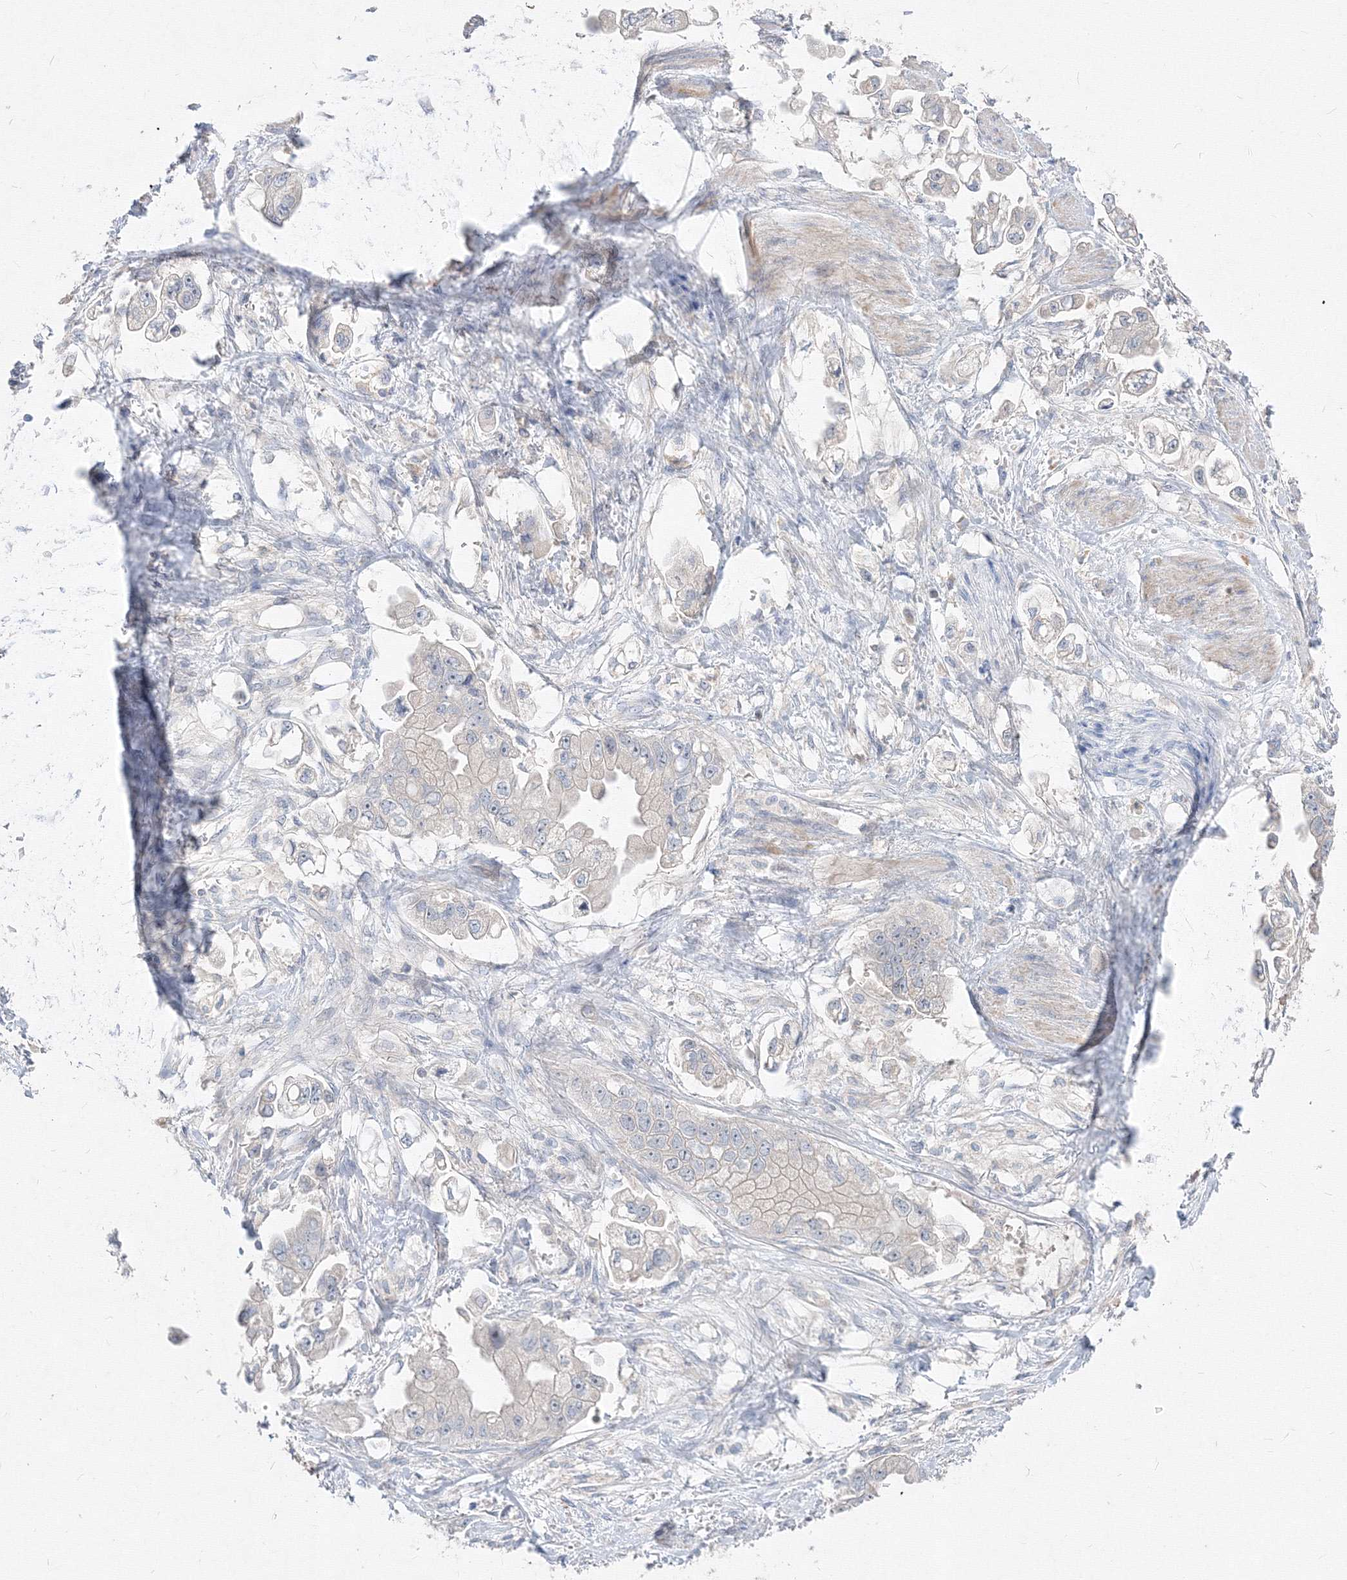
{"staining": {"intensity": "negative", "quantity": "none", "location": "none"}, "tissue": "stomach cancer", "cell_type": "Tumor cells", "image_type": "cancer", "snomed": [{"axis": "morphology", "description": "Adenocarcinoma, NOS"}, {"axis": "topography", "description": "Stomach"}], "caption": "Tumor cells are negative for brown protein staining in stomach cancer.", "gene": "FBXL8", "patient": {"sex": "male", "age": 62}}